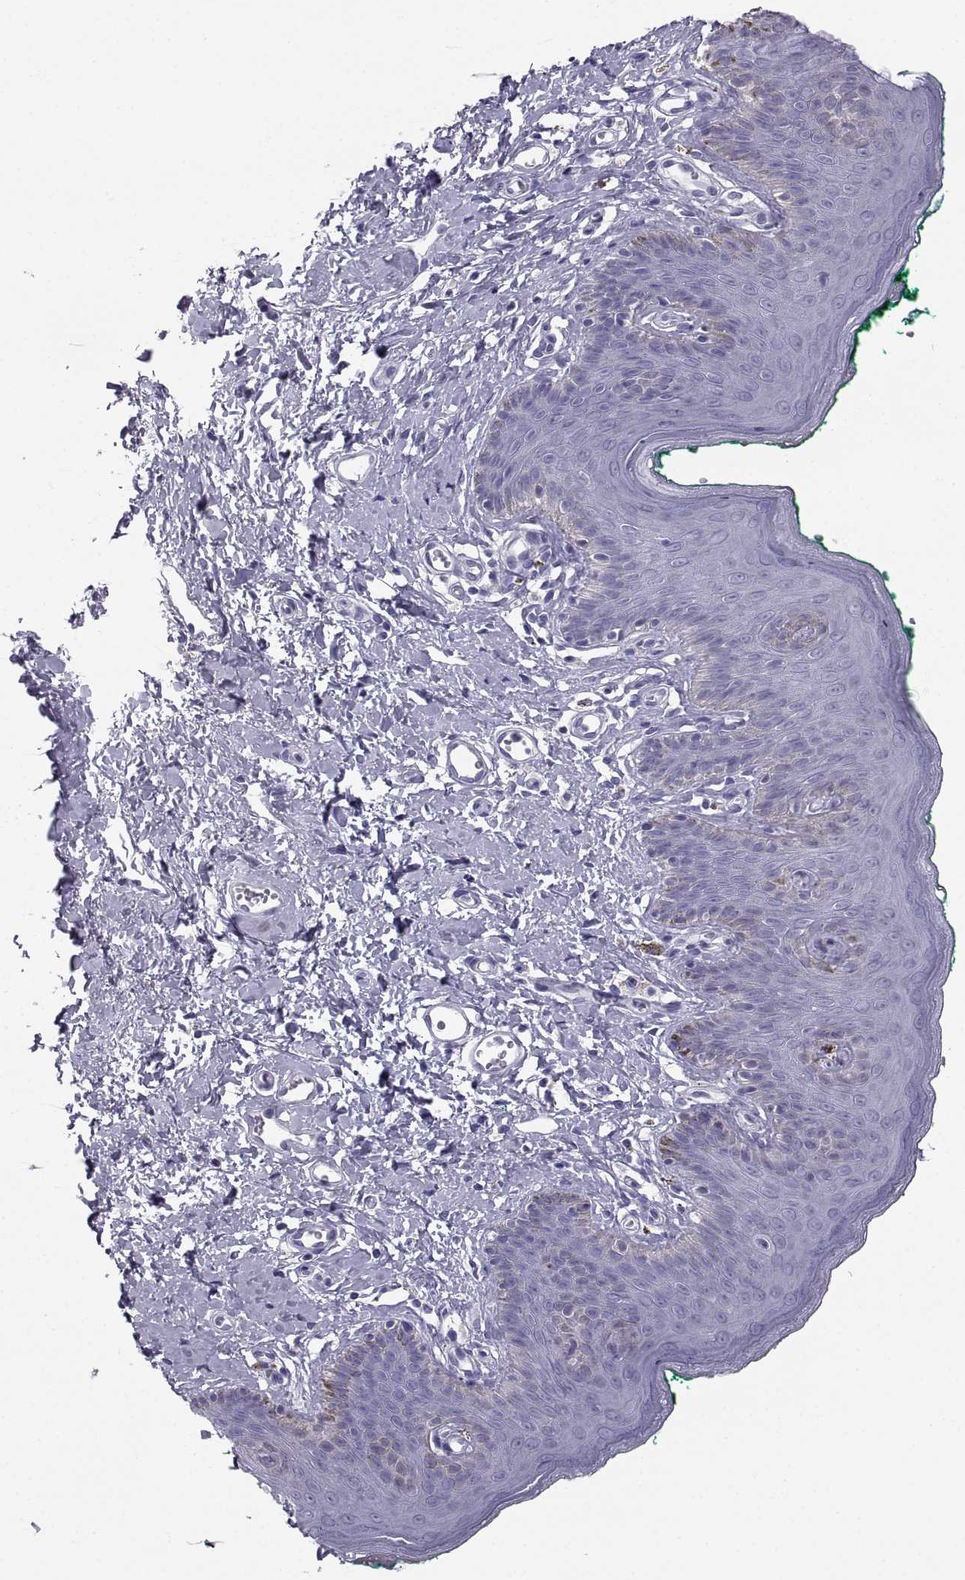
{"staining": {"intensity": "negative", "quantity": "none", "location": "none"}, "tissue": "skin", "cell_type": "Epidermal cells", "image_type": "normal", "snomed": [{"axis": "morphology", "description": "Normal tissue, NOS"}, {"axis": "topography", "description": "Vulva"}], "caption": "A micrograph of skin stained for a protein exhibits no brown staining in epidermal cells. Nuclei are stained in blue.", "gene": "PCSK1N", "patient": {"sex": "female", "age": 66}}